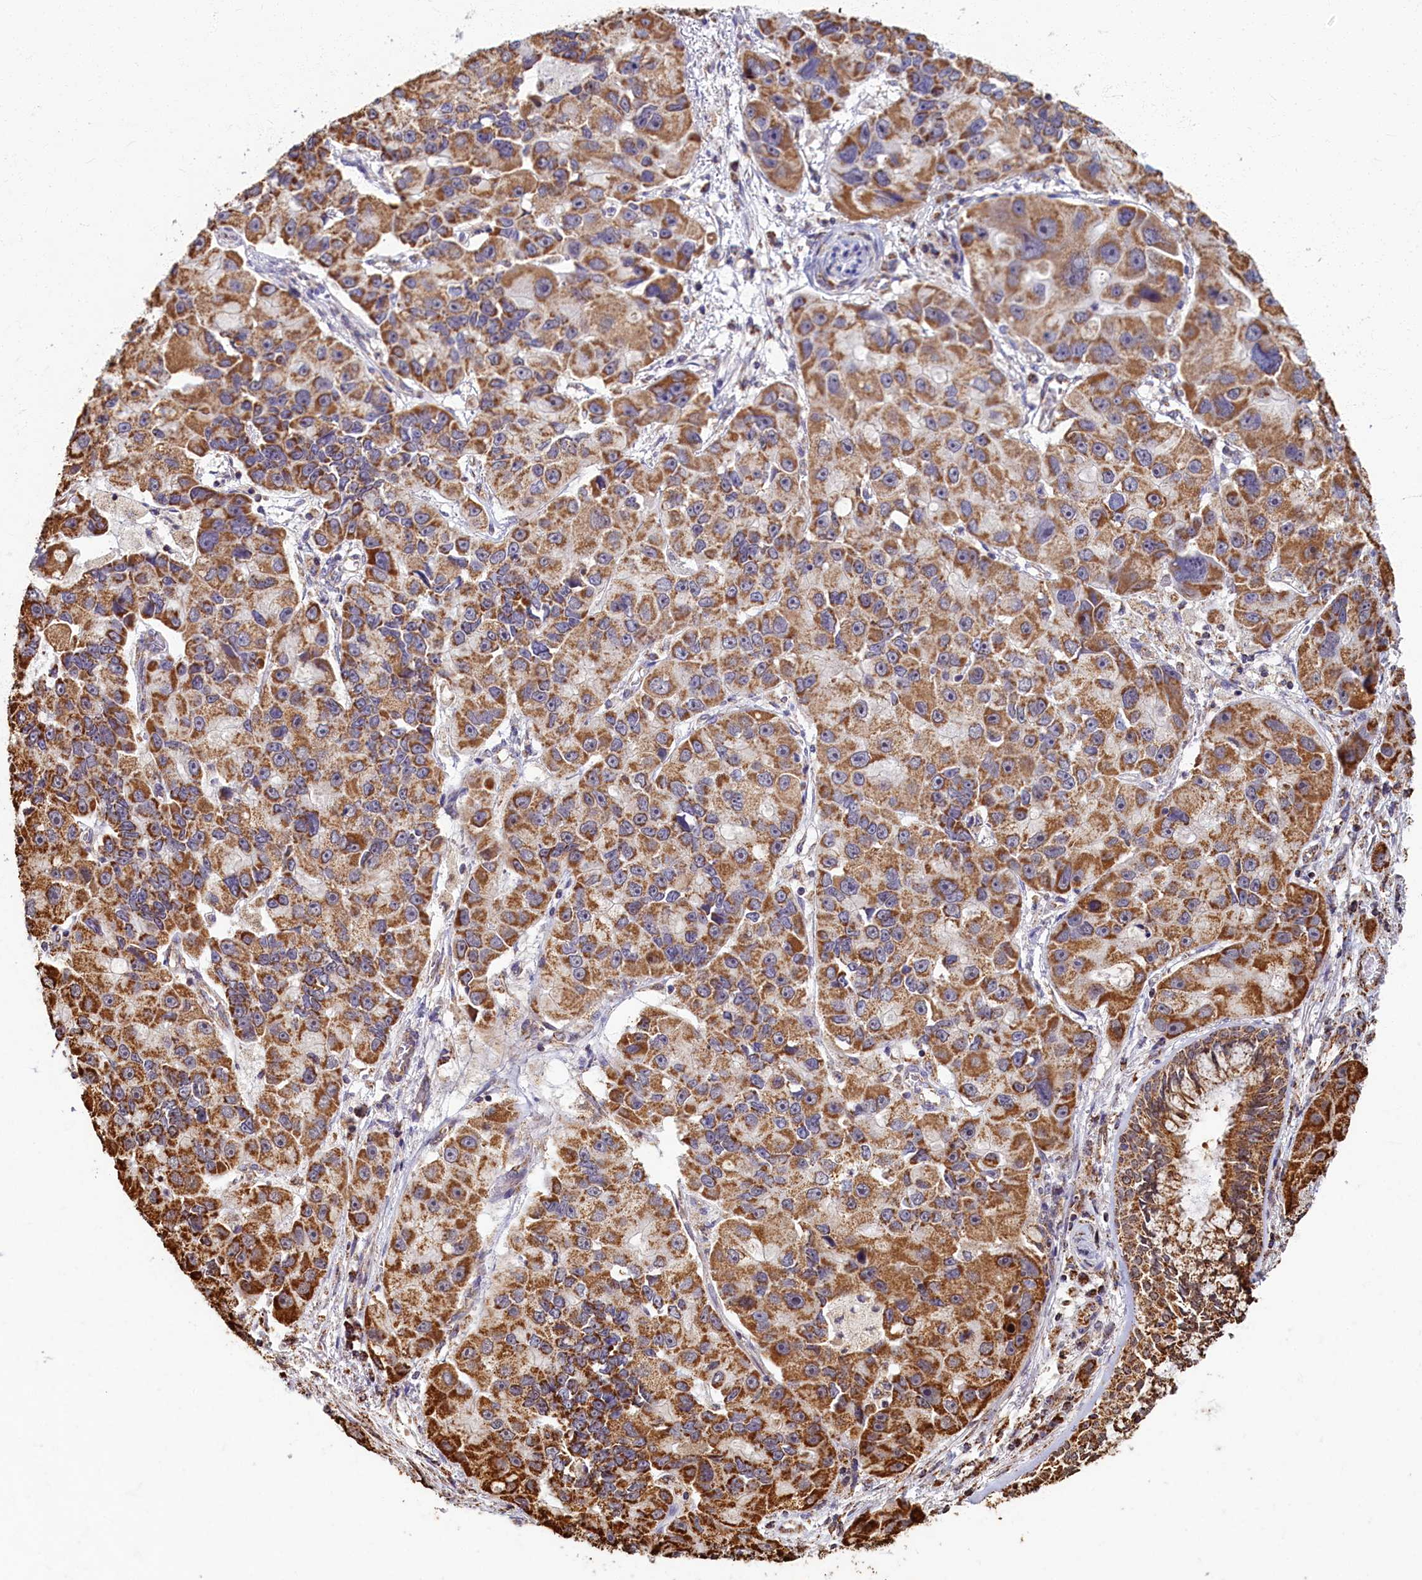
{"staining": {"intensity": "moderate", "quantity": ">75%", "location": "cytoplasmic/membranous"}, "tissue": "lung cancer", "cell_type": "Tumor cells", "image_type": "cancer", "snomed": [{"axis": "morphology", "description": "Adenocarcinoma, NOS"}, {"axis": "topography", "description": "Lung"}], "caption": "Immunohistochemical staining of human adenocarcinoma (lung) demonstrates moderate cytoplasmic/membranous protein expression in about >75% of tumor cells.", "gene": "SPR", "patient": {"sex": "female", "age": 54}}